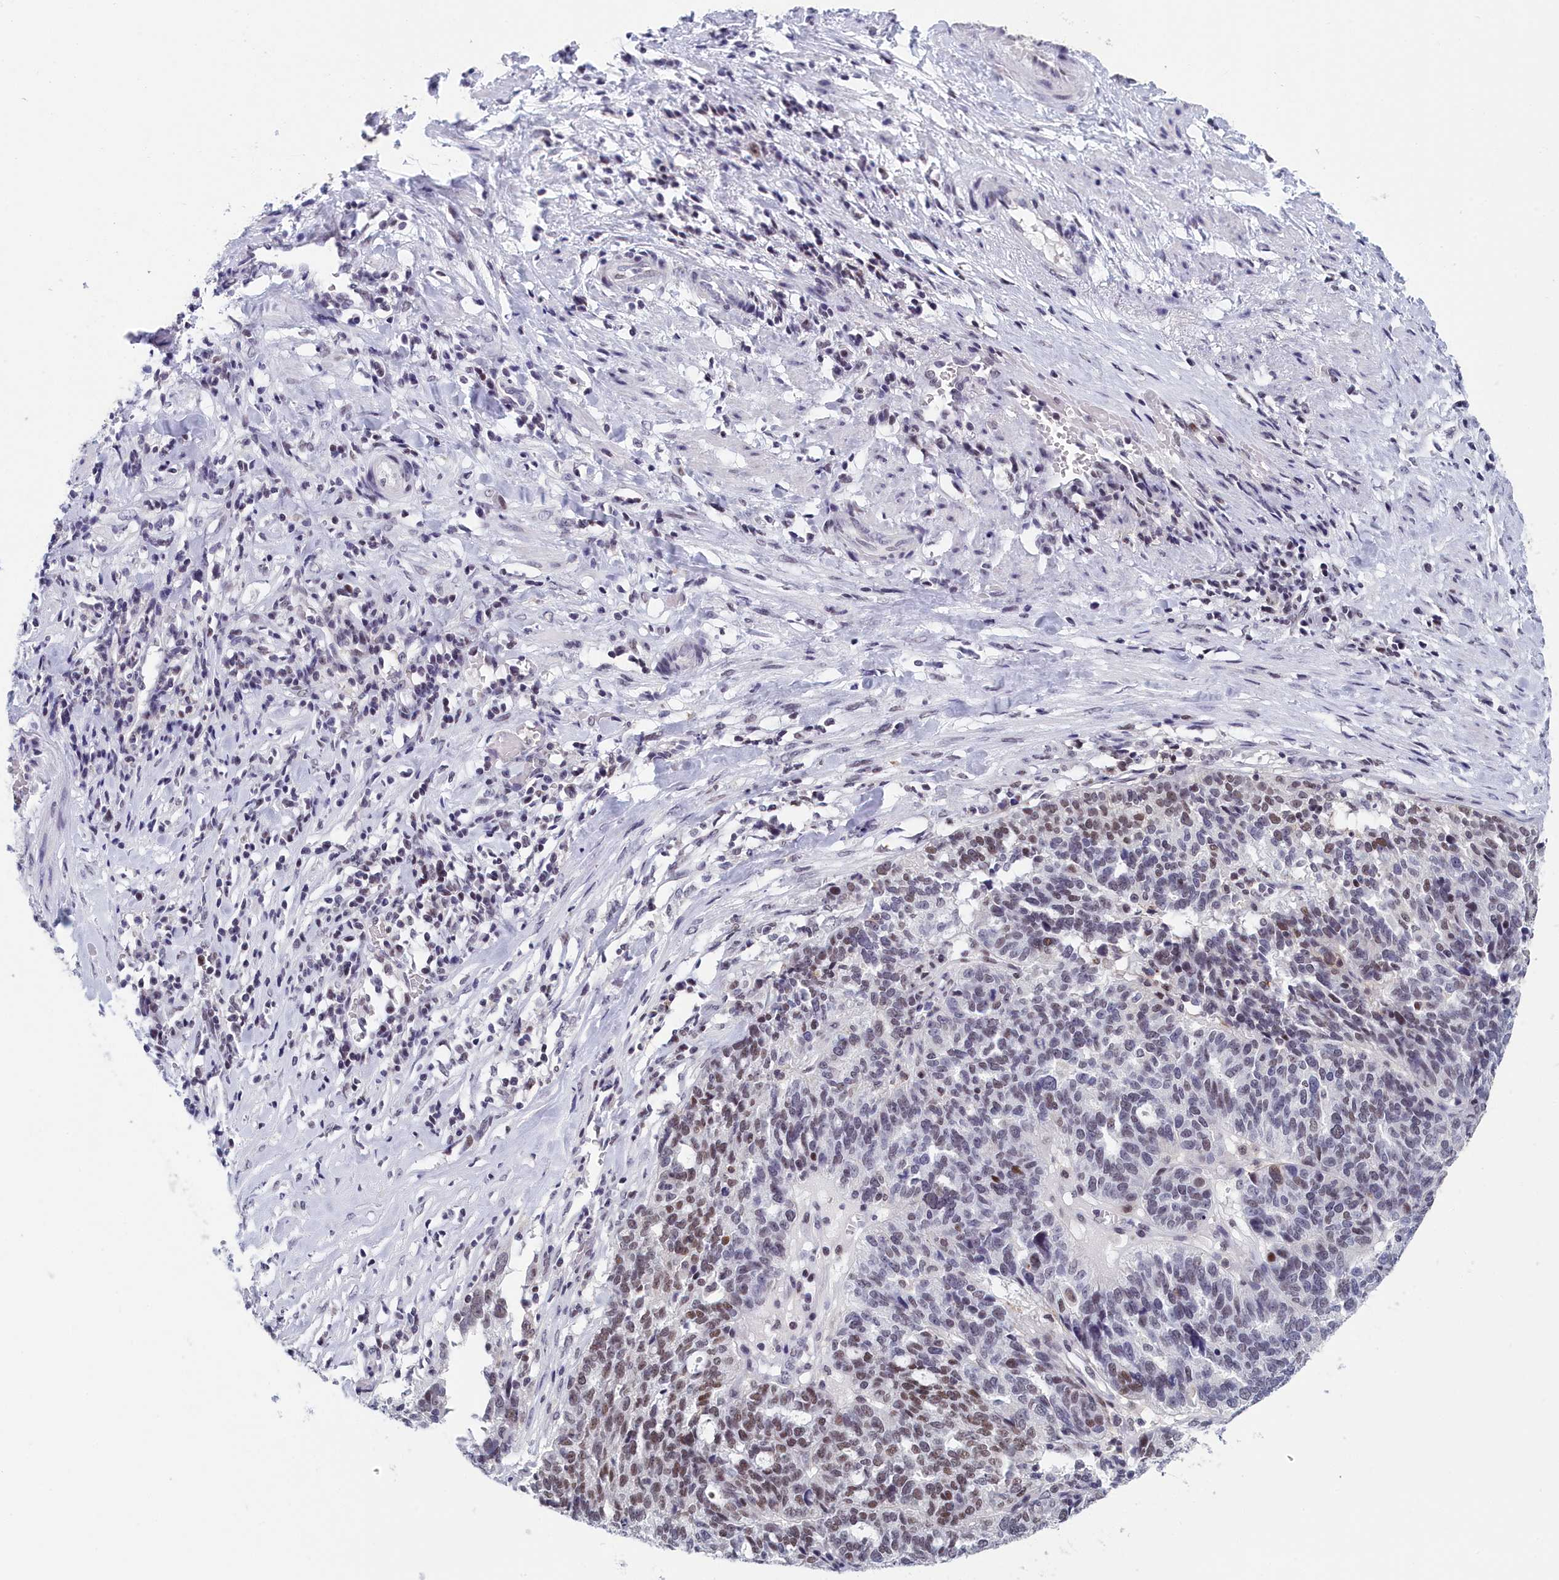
{"staining": {"intensity": "moderate", "quantity": "25%-75%", "location": "nuclear"}, "tissue": "ovarian cancer", "cell_type": "Tumor cells", "image_type": "cancer", "snomed": [{"axis": "morphology", "description": "Cystadenocarcinoma, serous, NOS"}, {"axis": "topography", "description": "Ovary"}], "caption": "Protein expression analysis of human serous cystadenocarcinoma (ovarian) reveals moderate nuclear positivity in about 25%-75% of tumor cells.", "gene": "CCDC97", "patient": {"sex": "female", "age": 59}}